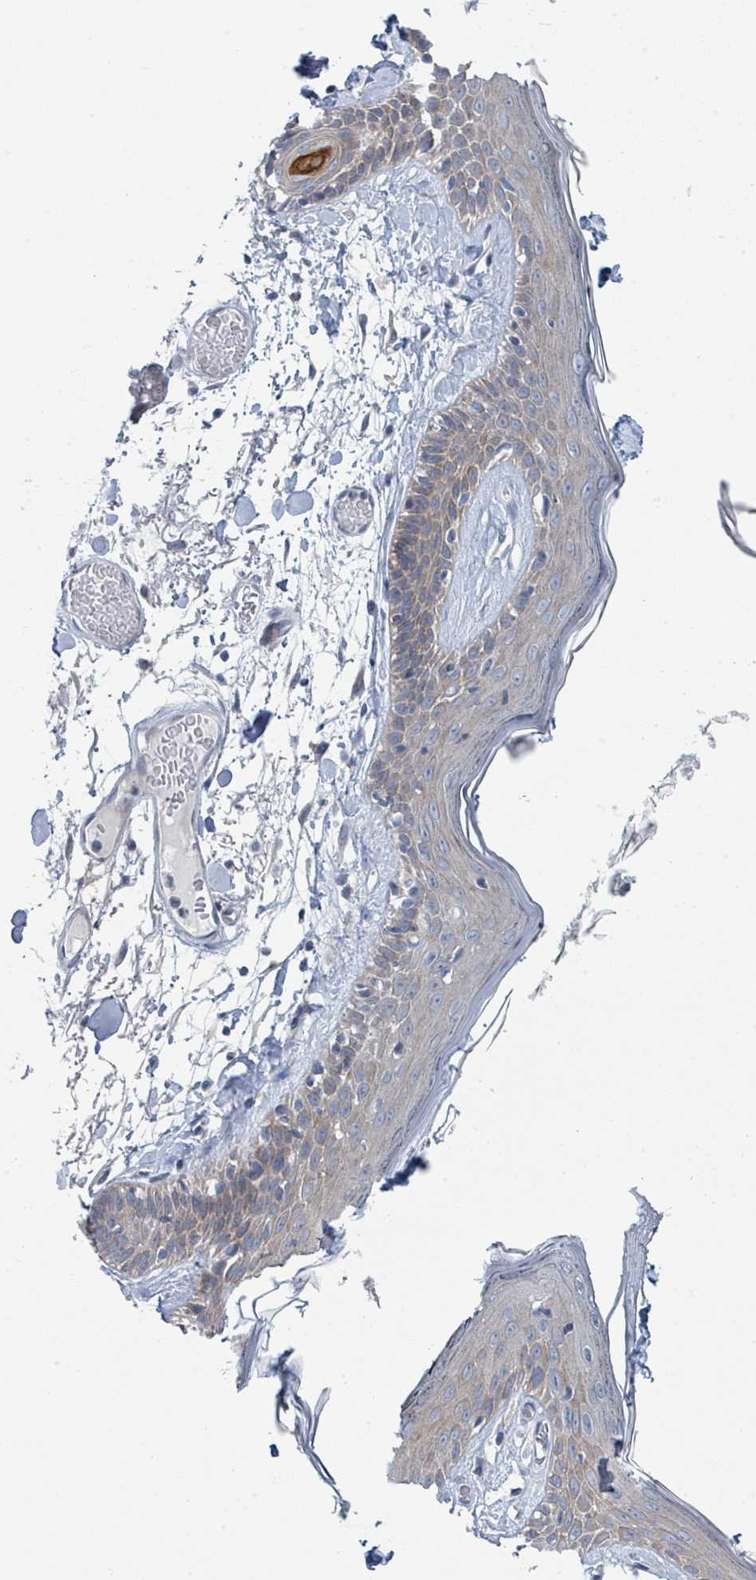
{"staining": {"intensity": "negative", "quantity": "none", "location": "none"}, "tissue": "skin", "cell_type": "Fibroblasts", "image_type": "normal", "snomed": [{"axis": "morphology", "description": "Normal tissue, NOS"}, {"axis": "topography", "description": "Skin"}], "caption": "DAB immunohistochemical staining of benign human skin reveals no significant positivity in fibroblasts.", "gene": "ANKRD55", "patient": {"sex": "male", "age": 79}}